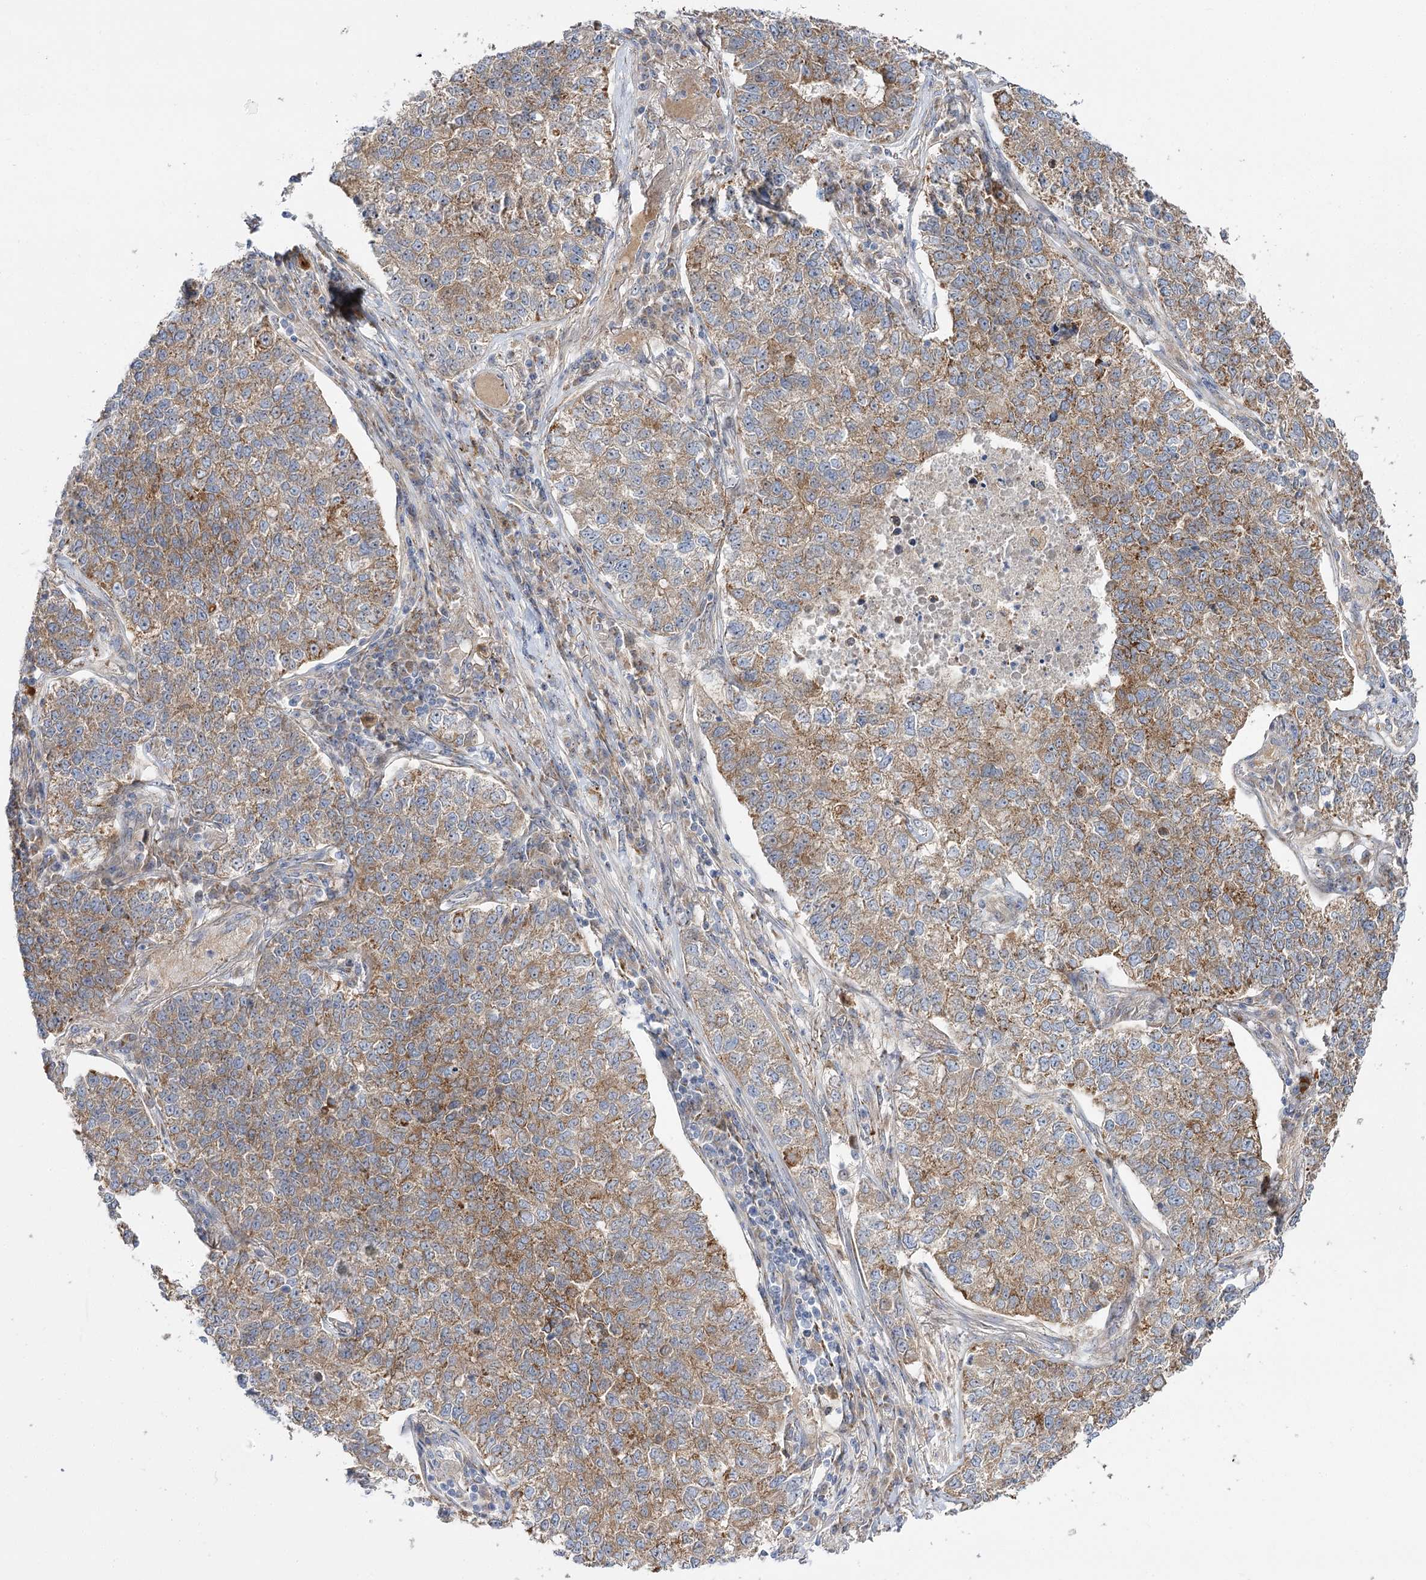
{"staining": {"intensity": "moderate", "quantity": ">75%", "location": "cytoplasmic/membranous"}, "tissue": "lung cancer", "cell_type": "Tumor cells", "image_type": "cancer", "snomed": [{"axis": "morphology", "description": "Adenocarcinoma, NOS"}, {"axis": "topography", "description": "Lung"}], "caption": "Protein expression analysis of lung cancer (adenocarcinoma) reveals moderate cytoplasmic/membranous expression in about >75% of tumor cells. (DAB (3,3'-diaminobenzidine) IHC with brightfield microscopy, high magnification).", "gene": "SUOX", "patient": {"sex": "male", "age": 49}}